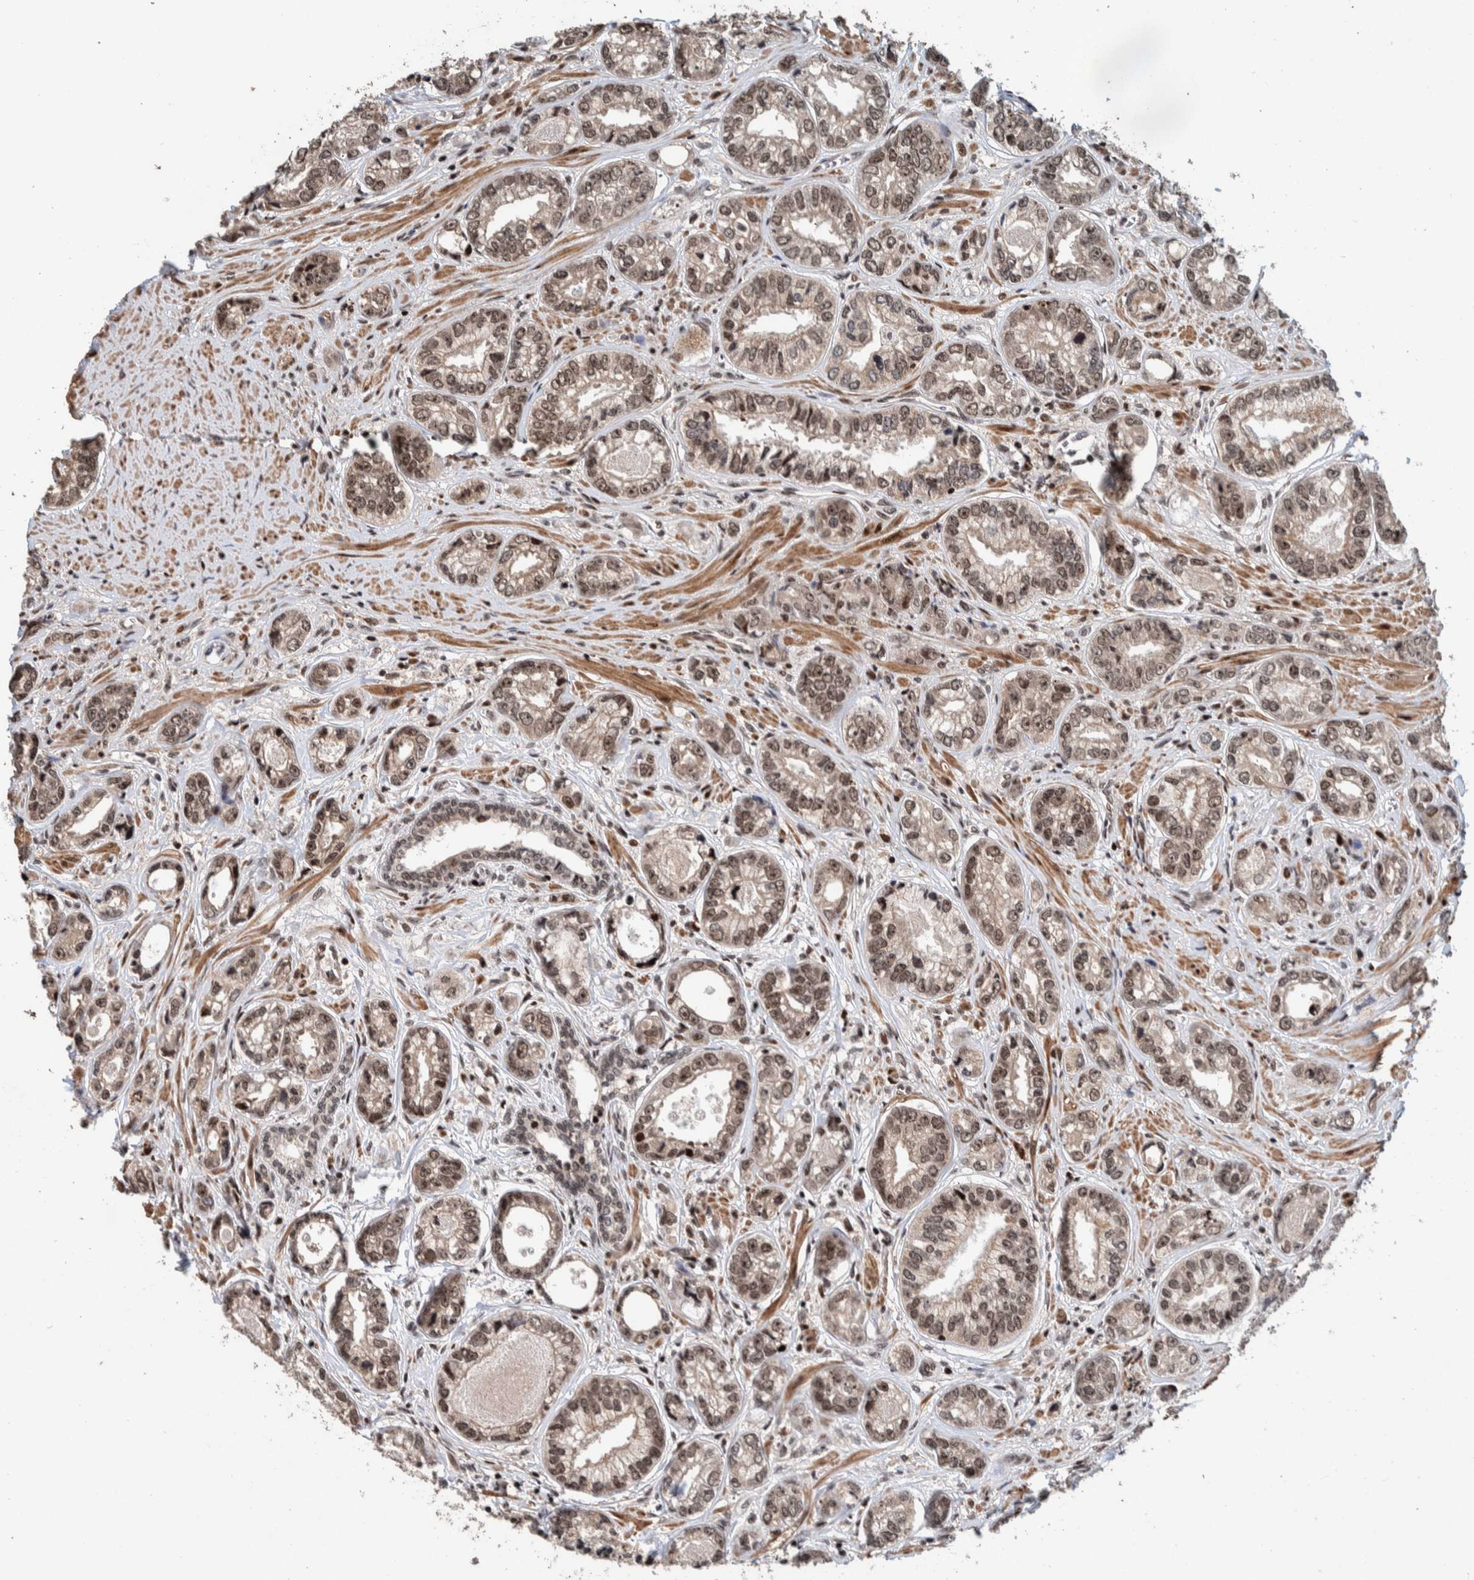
{"staining": {"intensity": "moderate", "quantity": ">75%", "location": "nuclear"}, "tissue": "prostate cancer", "cell_type": "Tumor cells", "image_type": "cancer", "snomed": [{"axis": "morphology", "description": "Adenocarcinoma, High grade"}, {"axis": "topography", "description": "Prostate"}], "caption": "IHC (DAB (3,3'-diaminobenzidine)) staining of human prostate cancer (adenocarcinoma (high-grade)) shows moderate nuclear protein positivity in about >75% of tumor cells. (DAB (3,3'-diaminobenzidine) = brown stain, brightfield microscopy at high magnification).", "gene": "CHD4", "patient": {"sex": "male", "age": 61}}